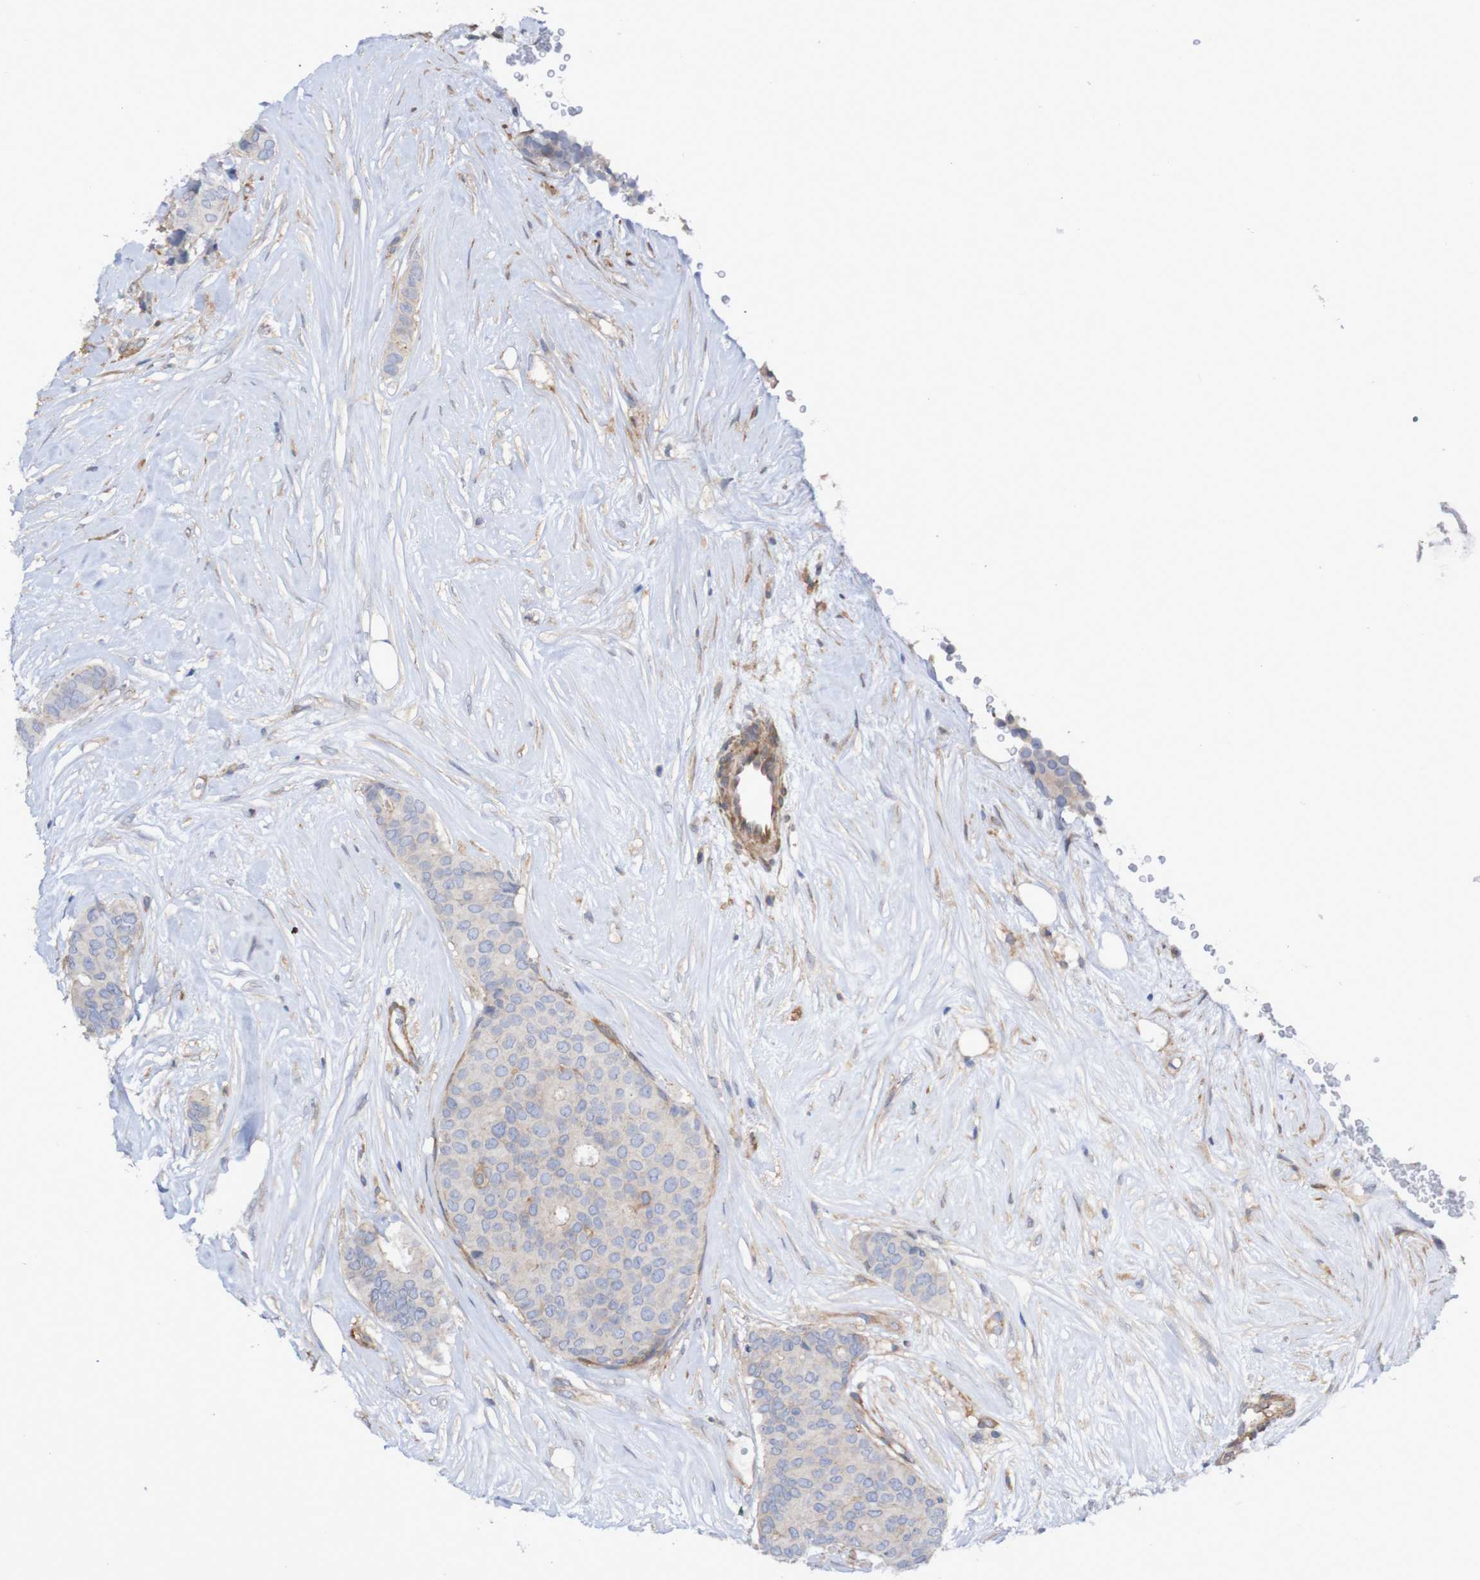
{"staining": {"intensity": "moderate", "quantity": "<25%", "location": "cytoplasmic/membranous"}, "tissue": "breast cancer", "cell_type": "Tumor cells", "image_type": "cancer", "snomed": [{"axis": "morphology", "description": "Duct carcinoma"}, {"axis": "topography", "description": "Breast"}], "caption": "High-power microscopy captured an IHC image of breast cancer (infiltrating ductal carcinoma), revealing moderate cytoplasmic/membranous staining in approximately <25% of tumor cells. The staining was performed using DAB (3,3'-diaminobenzidine), with brown indicating positive protein expression. Nuclei are stained blue with hematoxylin.", "gene": "SCRG1", "patient": {"sex": "female", "age": 75}}